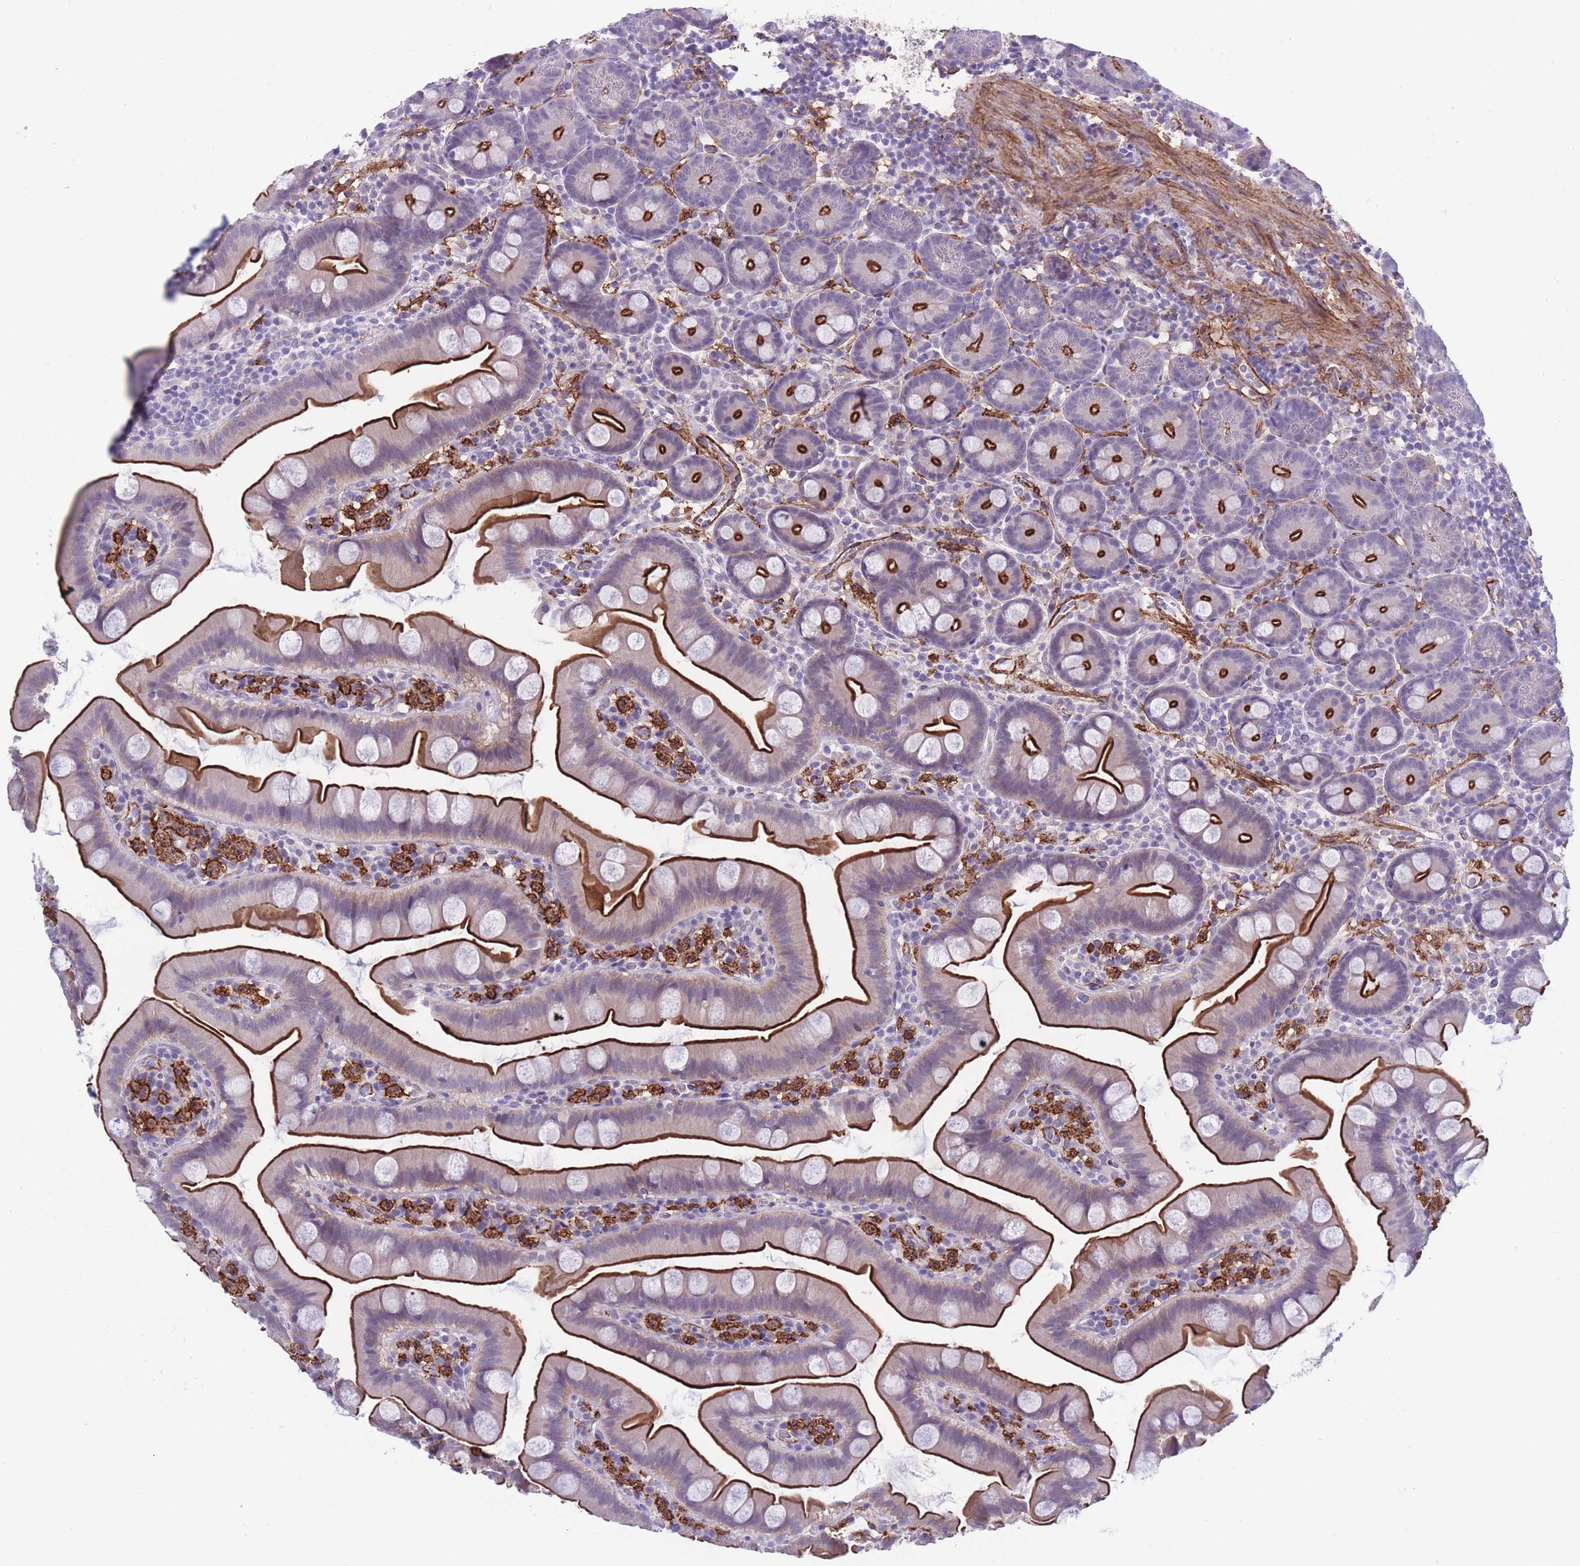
{"staining": {"intensity": "strong", "quantity": ">75%", "location": "cytoplasmic/membranous"}, "tissue": "small intestine", "cell_type": "Glandular cells", "image_type": "normal", "snomed": [{"axis": "morphology", "description": "Normal tissue, NOS"}, {"axis": "topography", "description": "Small intestine"}], "caption": "Immunohistochemical staining of unremarkable human small intestine displays high levels of strong cytoplasmic/membranous staining in about >75% of glandular cells.", "gene": "DPYD", "patient": {"sex": "female", "age": 68}}